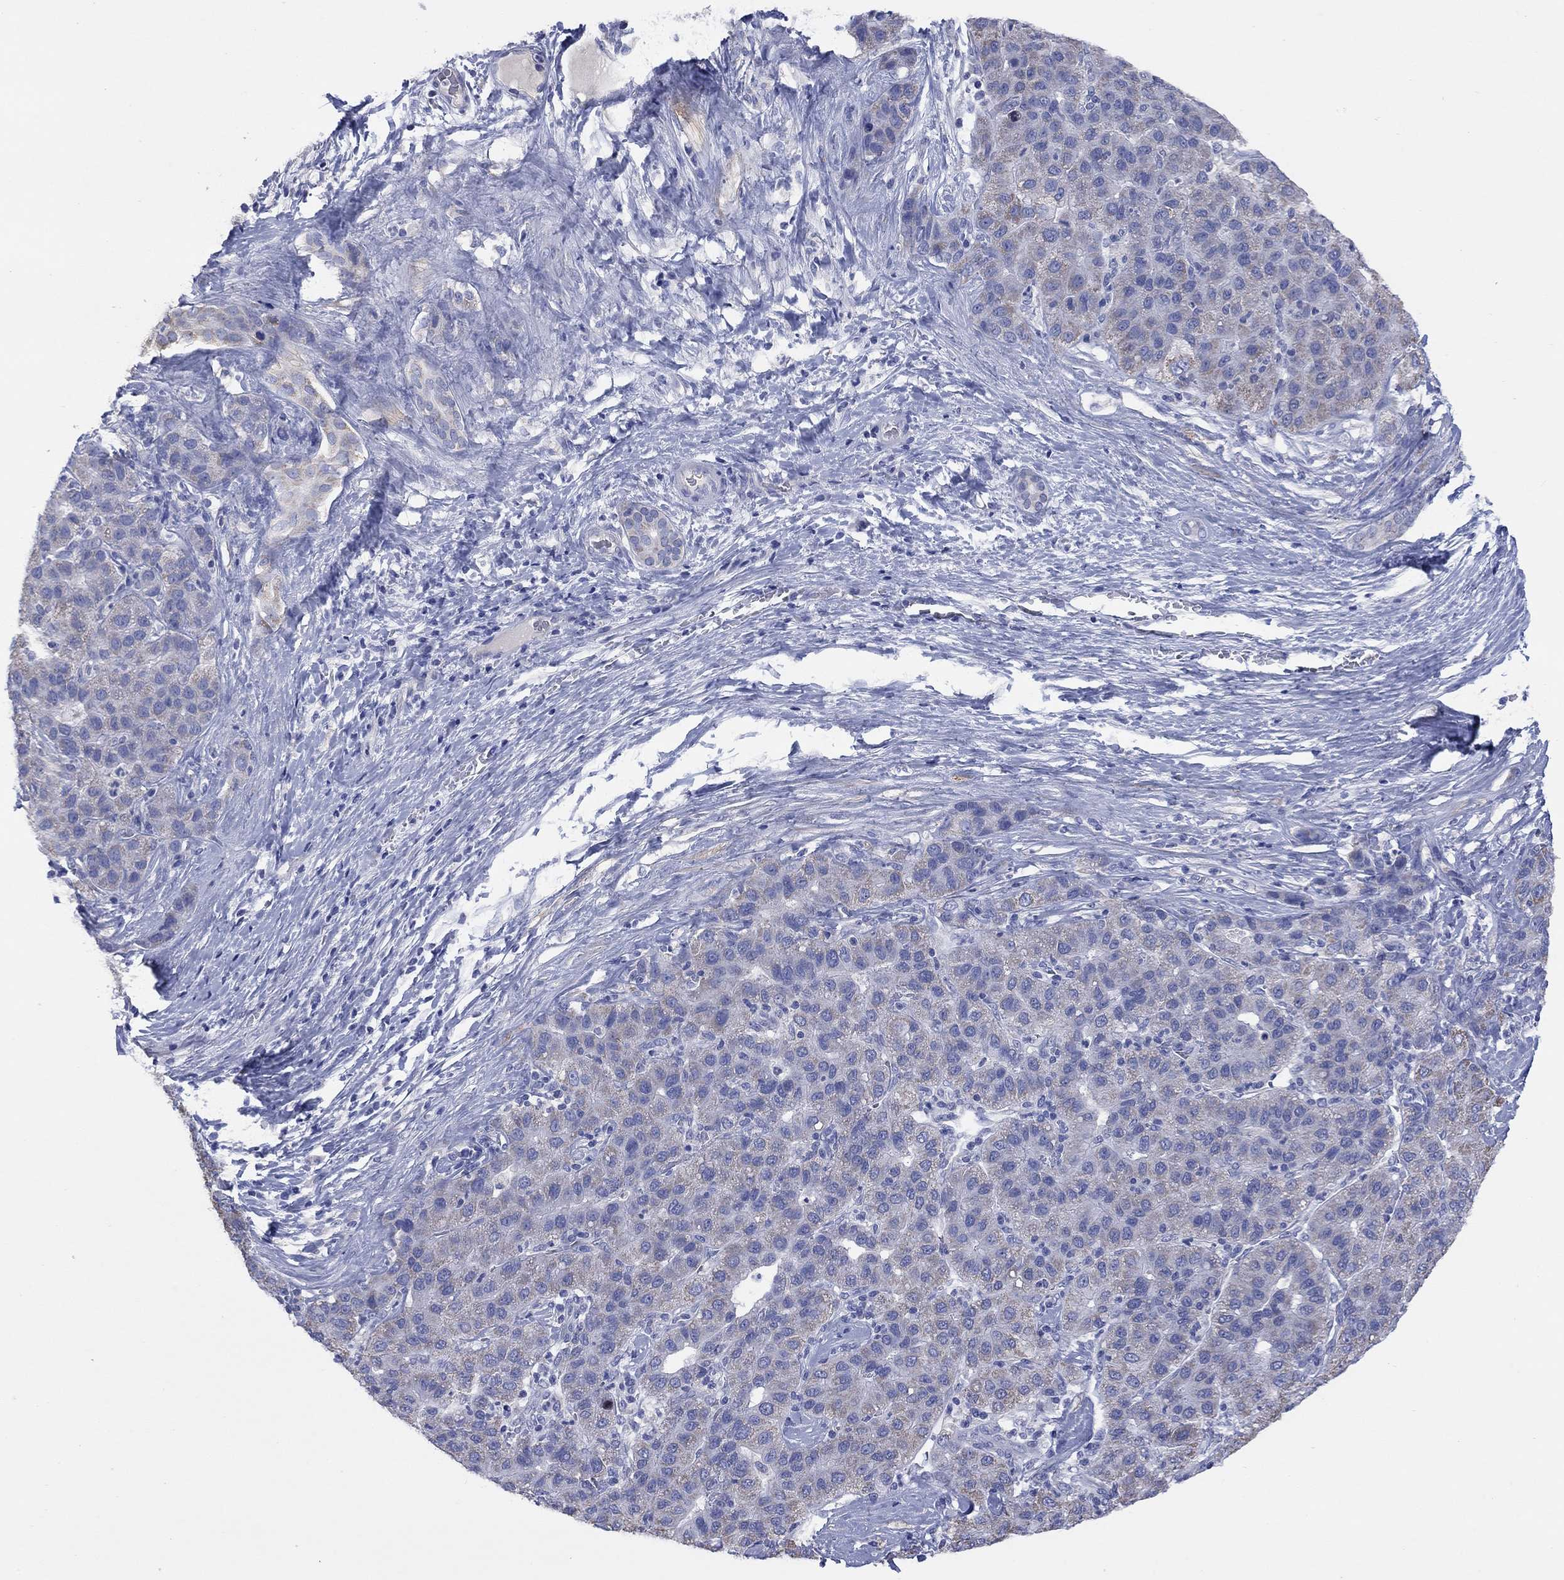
{"staining": {"intensity": "weak", "quantity": "25%-75%", "location": "cytoplasmic/membranous"}, "tissue": "liver cancer", "cell_type": "Tumor cells", "image_type": "cancer", "snomed": [{"axis": "morphology", "description": "Carcinoma, Hepatocellular, NOS"}, {"axis": "topography", "description": "Liver"}], "caption": "A brown stain highlights weak cytoplasmic/membranous staining of a protein in liver cancer tumor cells.", "gene": "CLVS1", "patient": {"sex": "male", "age": 65}}